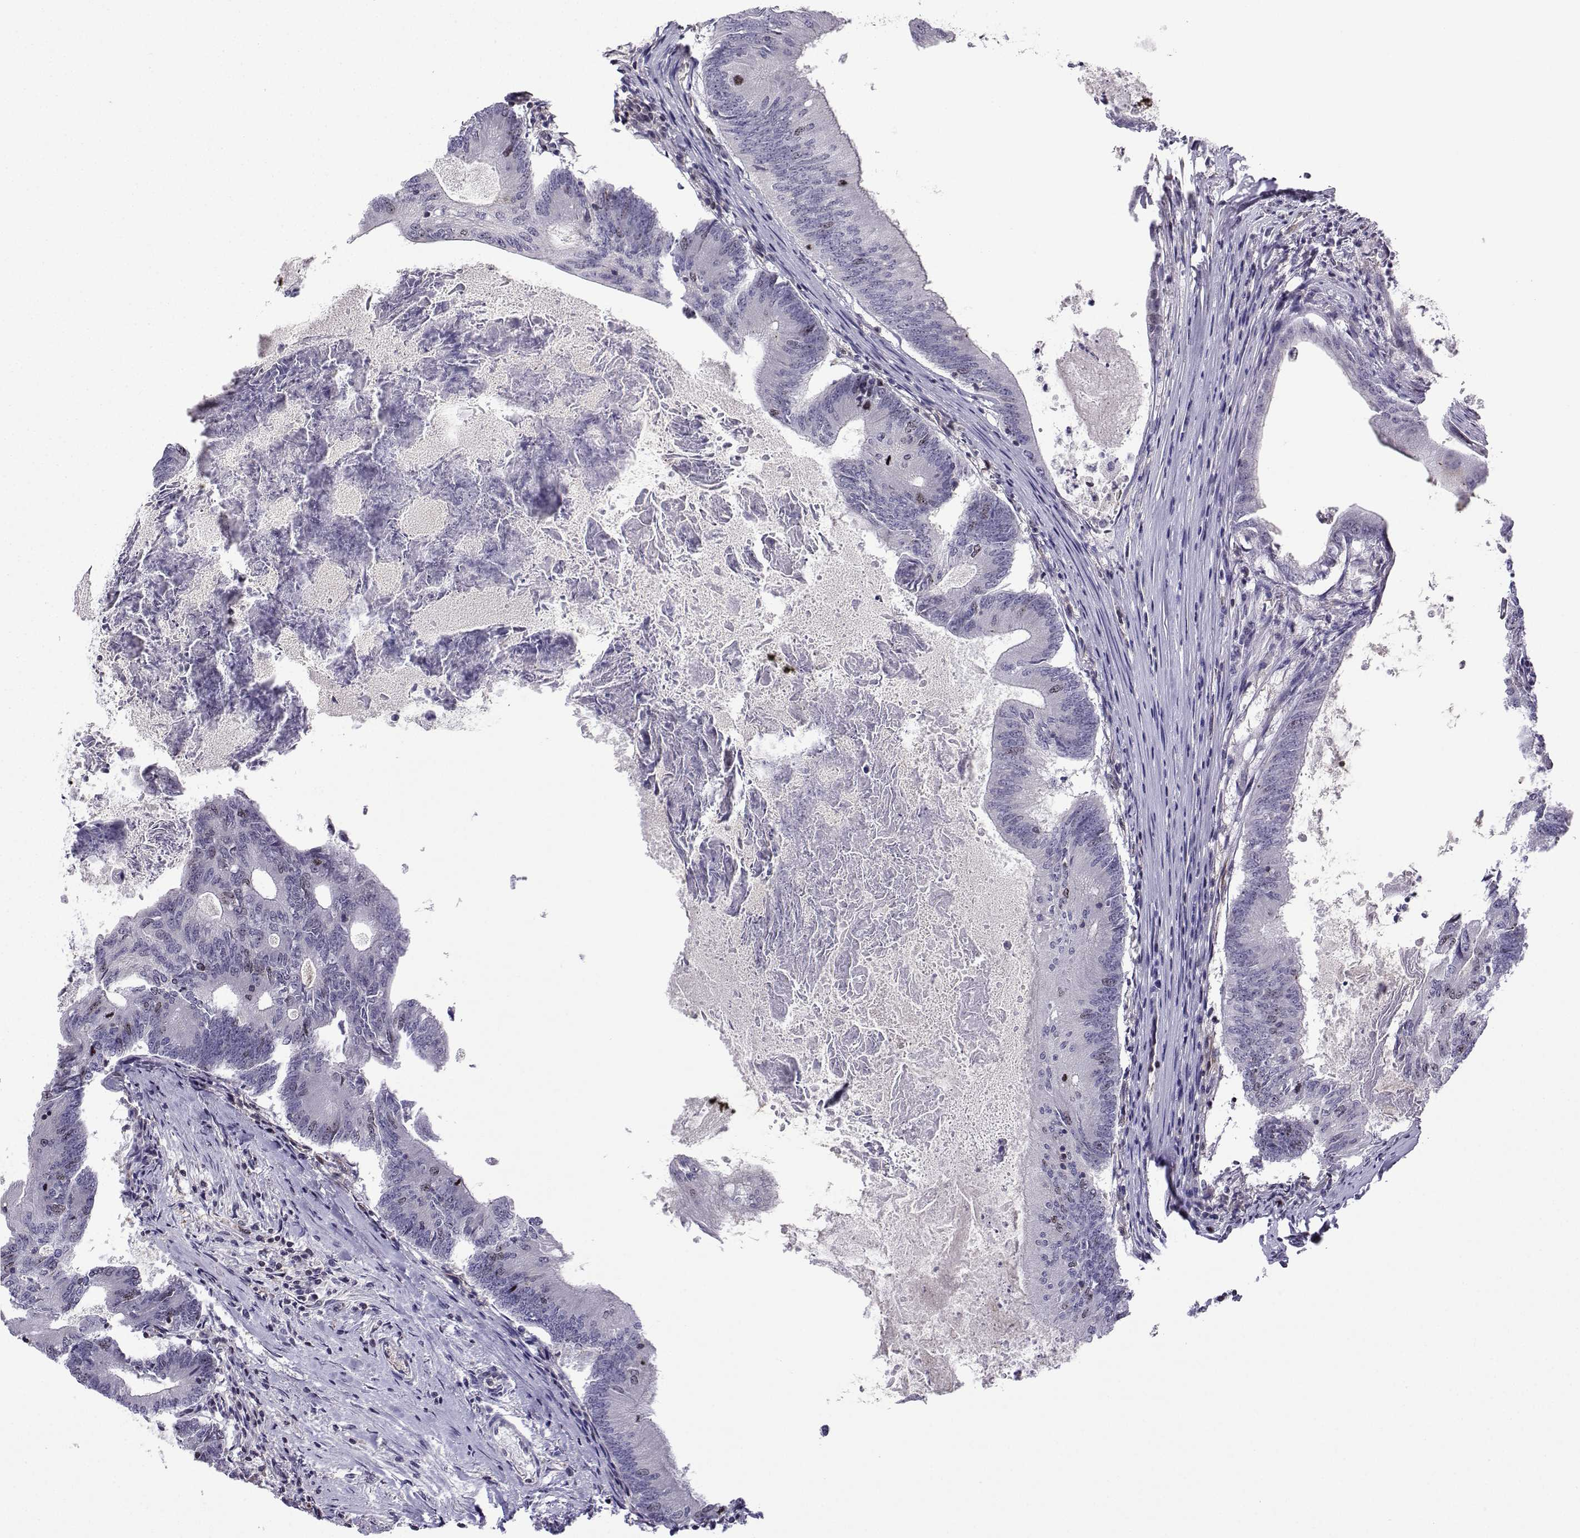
{"staining": {"intensity": "negative", "quantity": "none", "location": "none"}, "tissue": "colorectal cancer", "cell_type": "Tumor cells", "image_type": "cancer", "snomed": [{"axis": "morphology", "description": "Adenocarcinoma, NOS"}, {"axis": "topography", "description": "Colon"}], "caption": "Immunohistochemistry (IHC) image of colorectal cancer stained for a protein (brown), which displays no expression in tumor cells. The staining was performed using DAB (3,3'-diaminobenzidine) to visualize the protein expression in brown, while the nuclei were stained in blue with hematoxylin (Magnification: 20x).", "gene": "INCENP", "patient": {"sex": "female", "age": 70}}